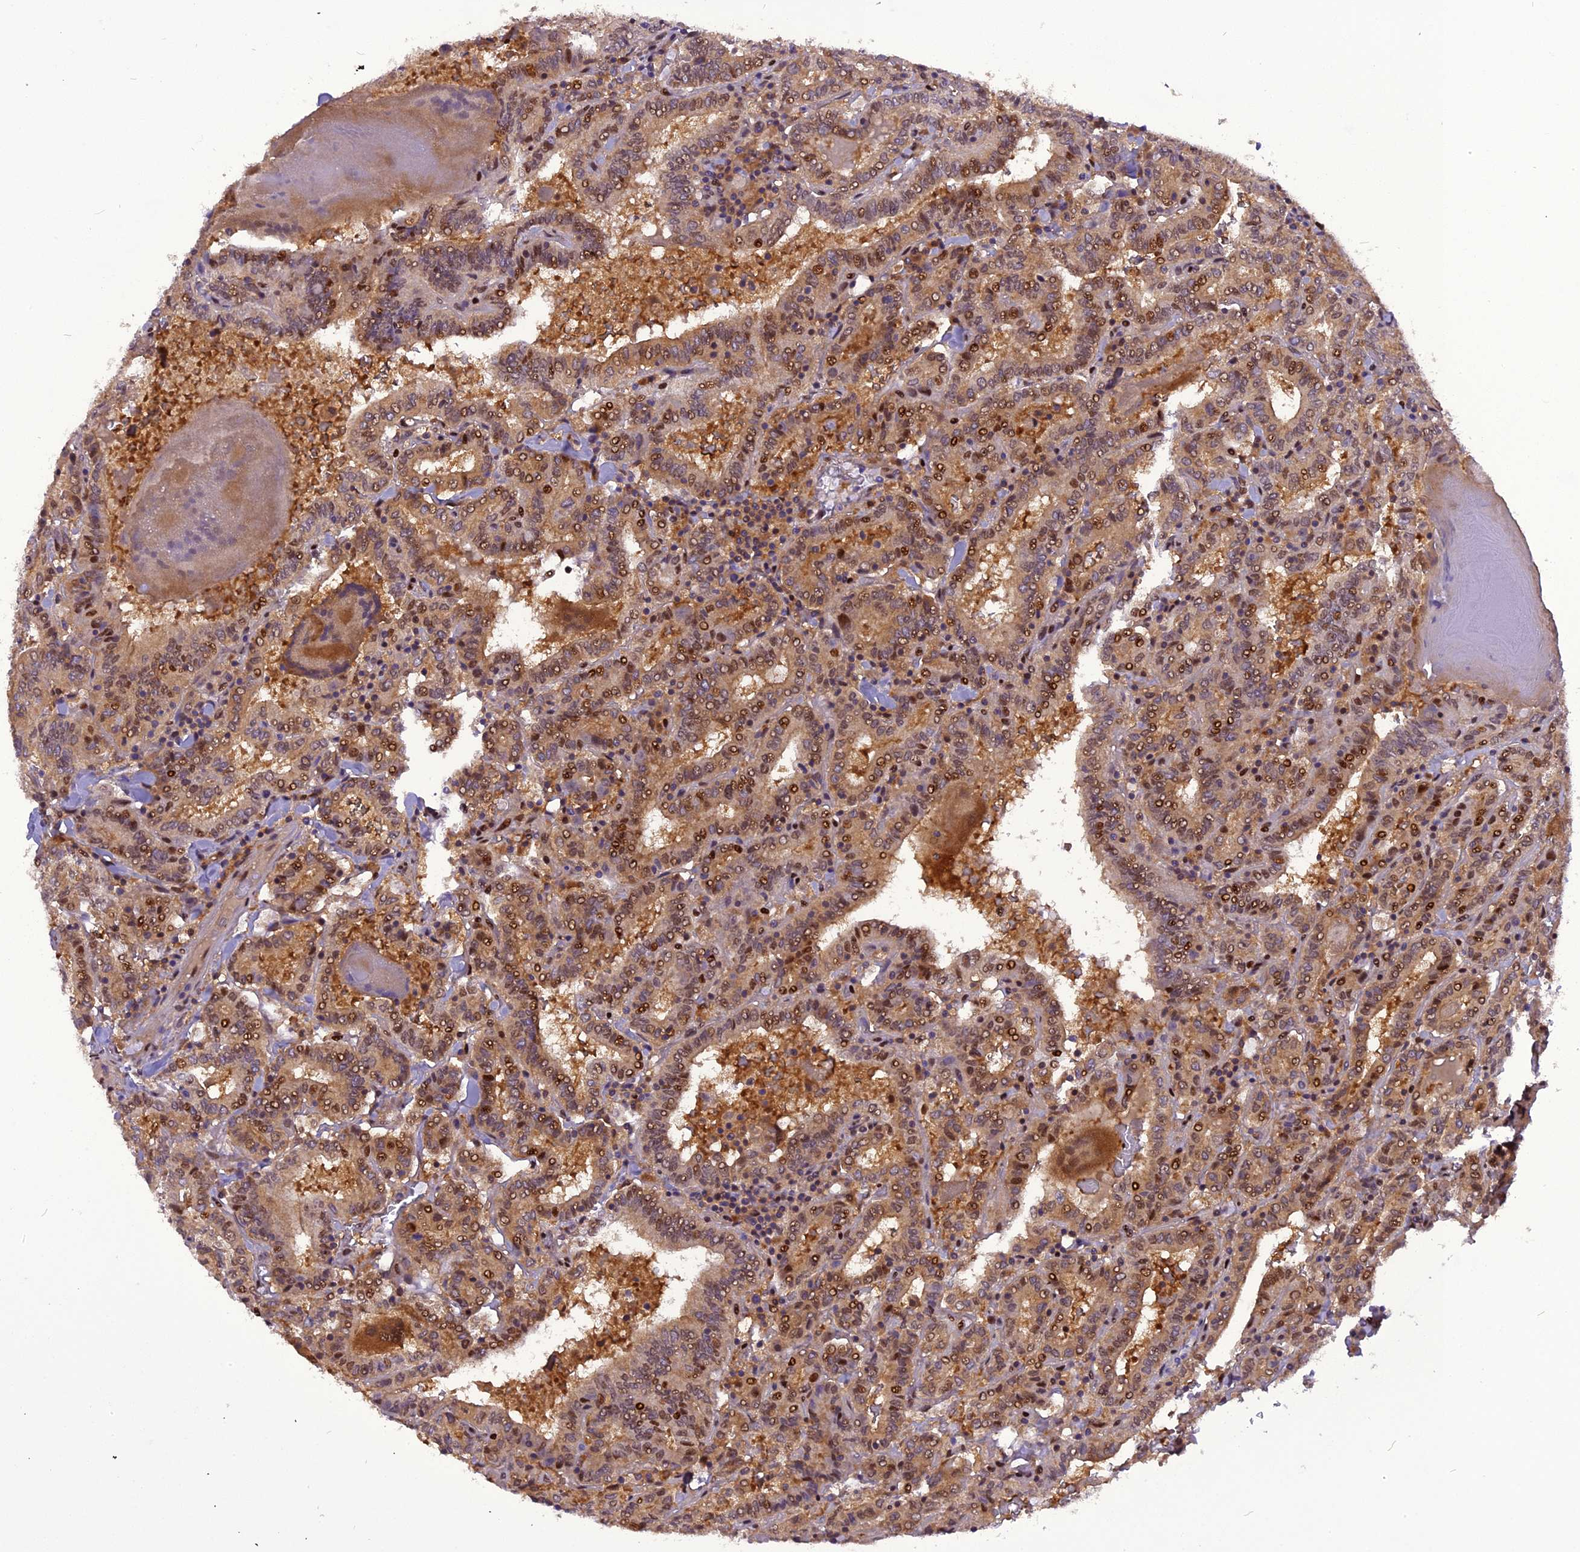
{"staining": {"intensity": "moderate", "quantity": "25%-75%", "location": "nuclear"}, "tissue": "thyroid cancer", "cell_type": "Tumor cells", "image_type": "cancer", "snomed": [{"axis": "morphology", "description": "Papillary adenocarcinoma, NOS"}, {"axis": "topography", "description": "Thyroid gland"}], "caption": "This is a histology image of immunohistochemistry staining of thyroid cancer, which shows moderate staining in the nuclear of tumor cells.", "gene": "RABGGTA", "patient": {"sex": "female", "age": 72}}